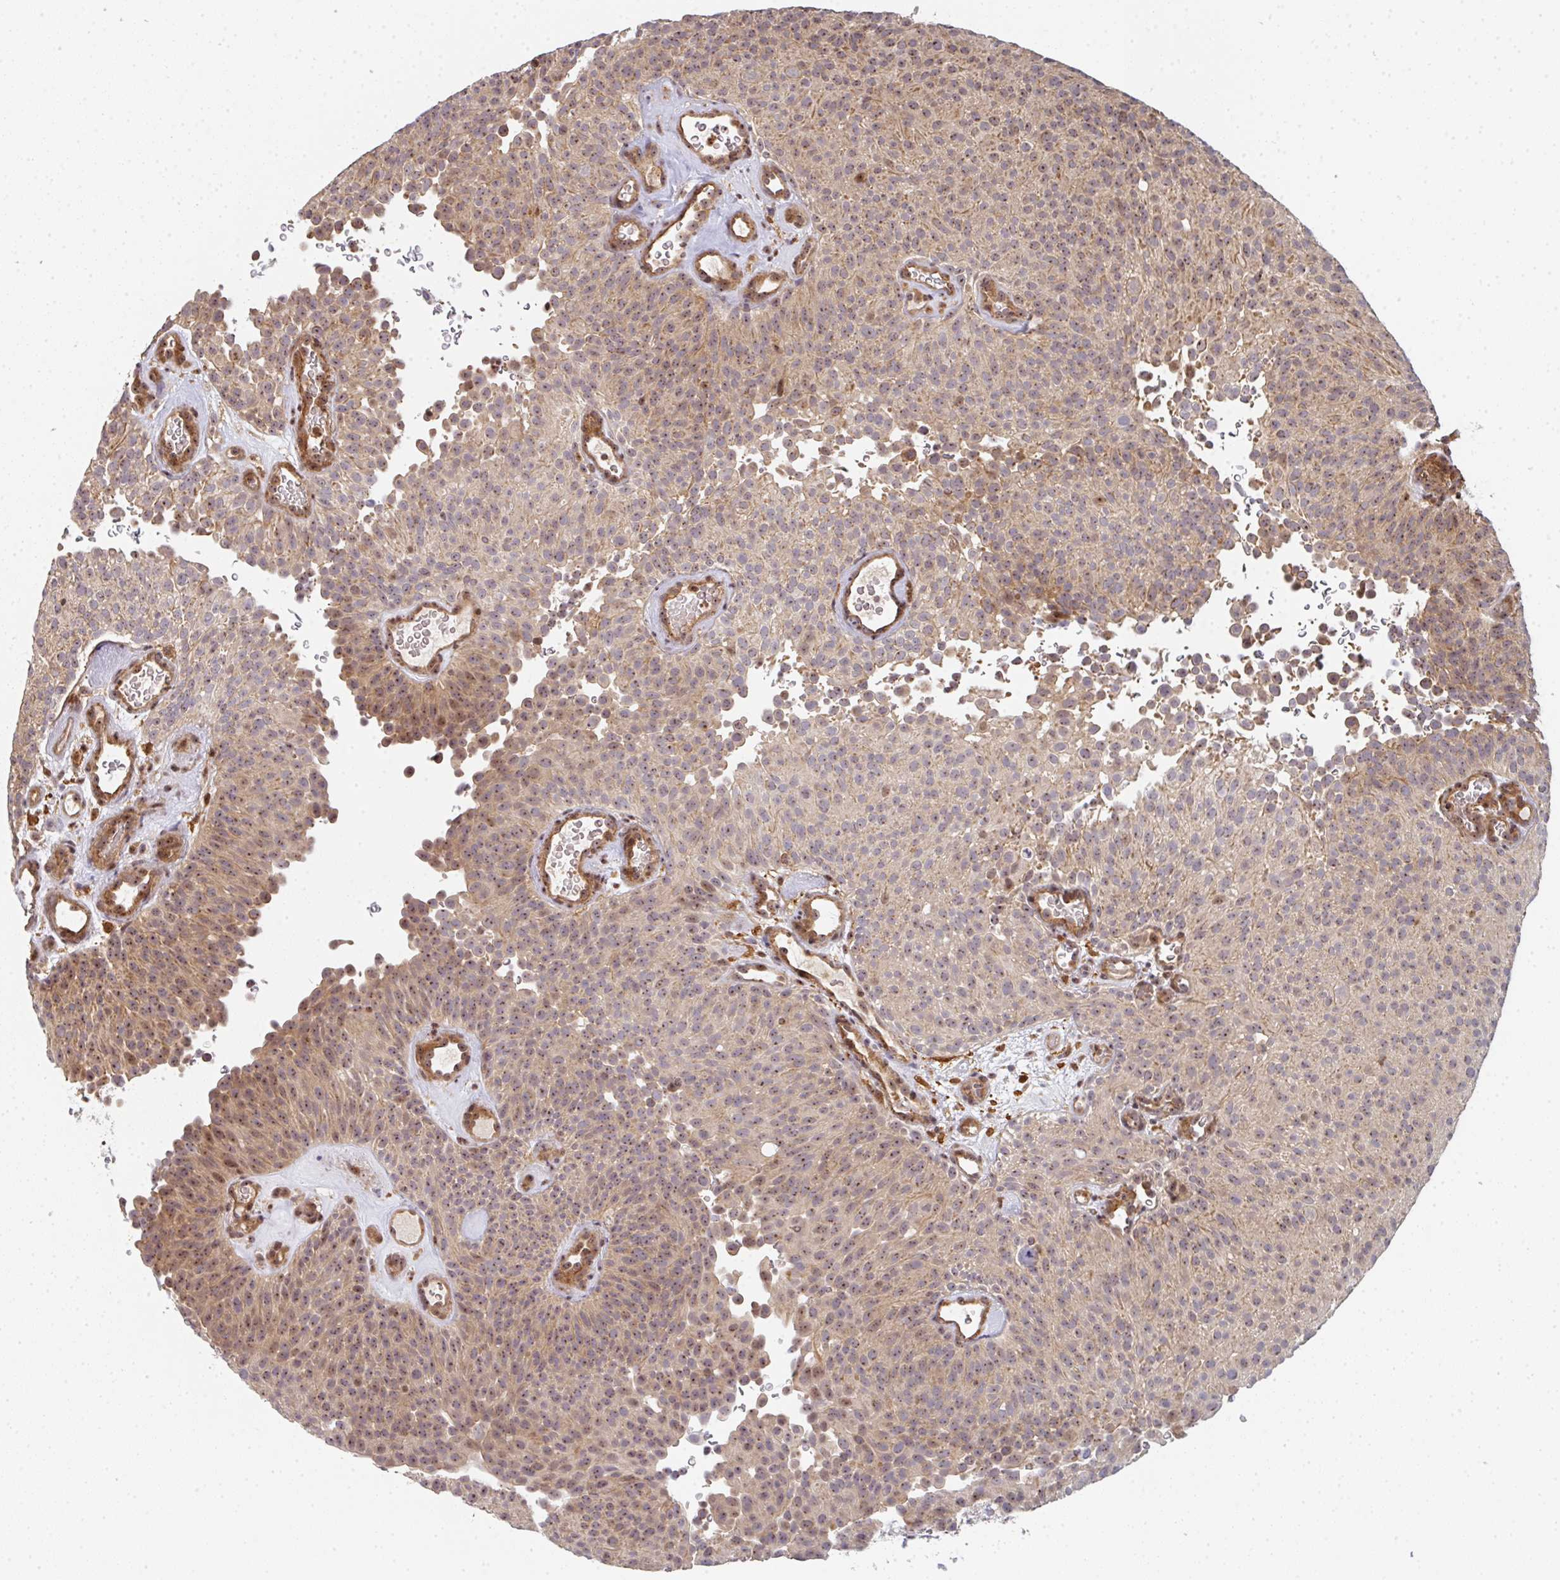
{"staining": {"intensity": "weak", "quantity": ">75%", "location": "cytoplasmic/membranous,nuclear"}, "tissue": "urothelial cancer", "cell_type": "Tumor cells", "image_type": "cancer", "snomed": [{"axis": "morphology", "description": "Urothelial carcinoma, Low grade"}, {"axis": "topography", "description": "Urinary bladder"}], "caption": "An image of urothelial cancer stained for a protein shows weak cytoplasmic/membranous and nuclear brown staining in tumor cells.", "gene": "SIMC1", "patient": {"sex": "male", "age": 78}}